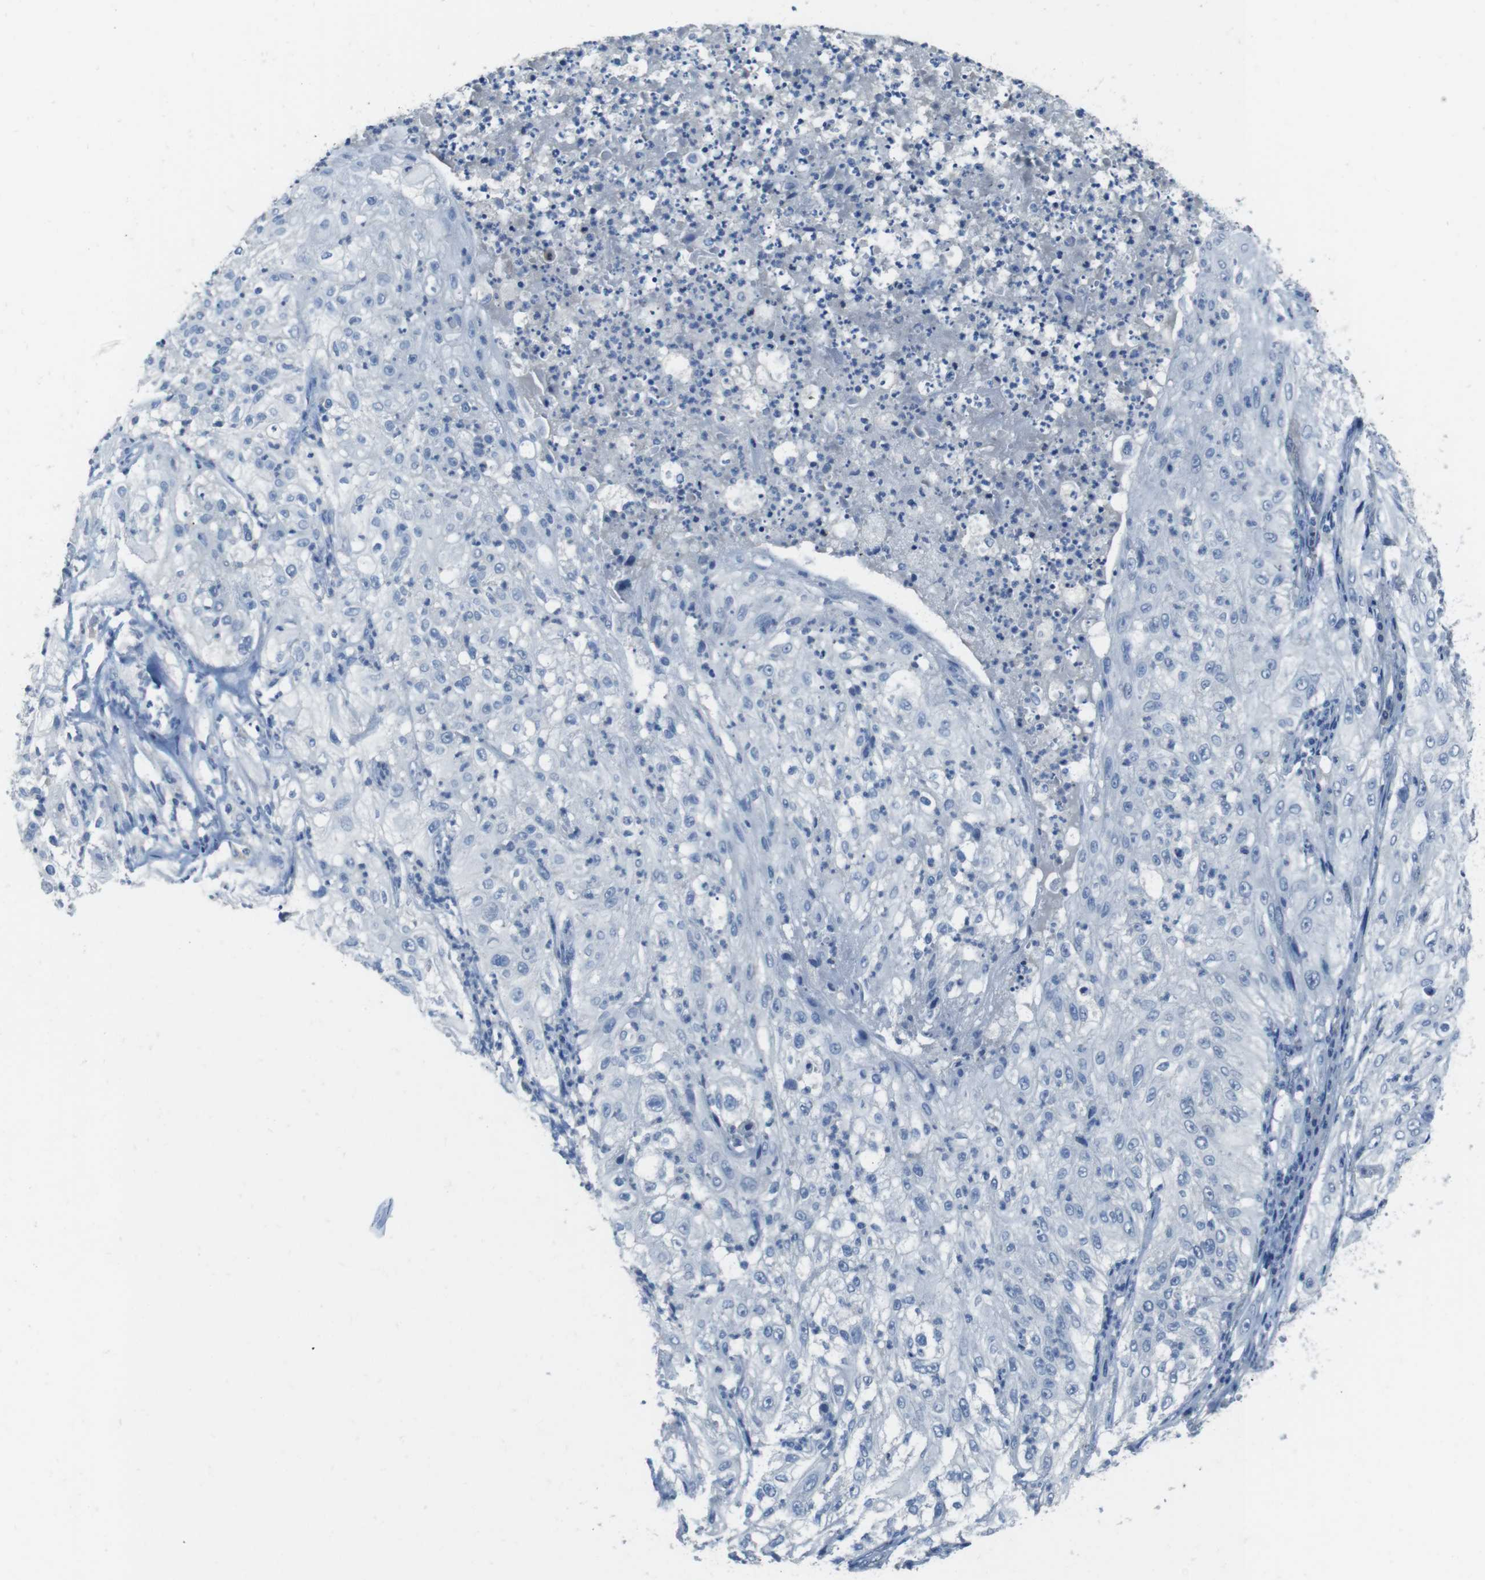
{"staining": {"intensity": "negative", "quantity": "none", "location": "none"}, "tissue": "lung cancer", "cell_type": "Tumor cells", "image_type": "cancer", "snomed": [{"axis": "morphology", "description": "Inflammation, NOS"}, {"axis": "morphology", "description": "Squamous cell carcinoma, NOS"}, {"axis": "topography", "description": "Lymph node"}, {"axis": "topography", "description": "Soft tissue"}, {"axis": "topography", "description": "Lung"}], "caption": "Immunohistochemistry micrograph of neoplastic tissue: human lung cancer stained with DAB (3,3'-diaminobenzidine) shows no significant protein positivity in tumor cells.", "gene": "CYP2C8", "patient": {"sex": "male", "age": 66}}